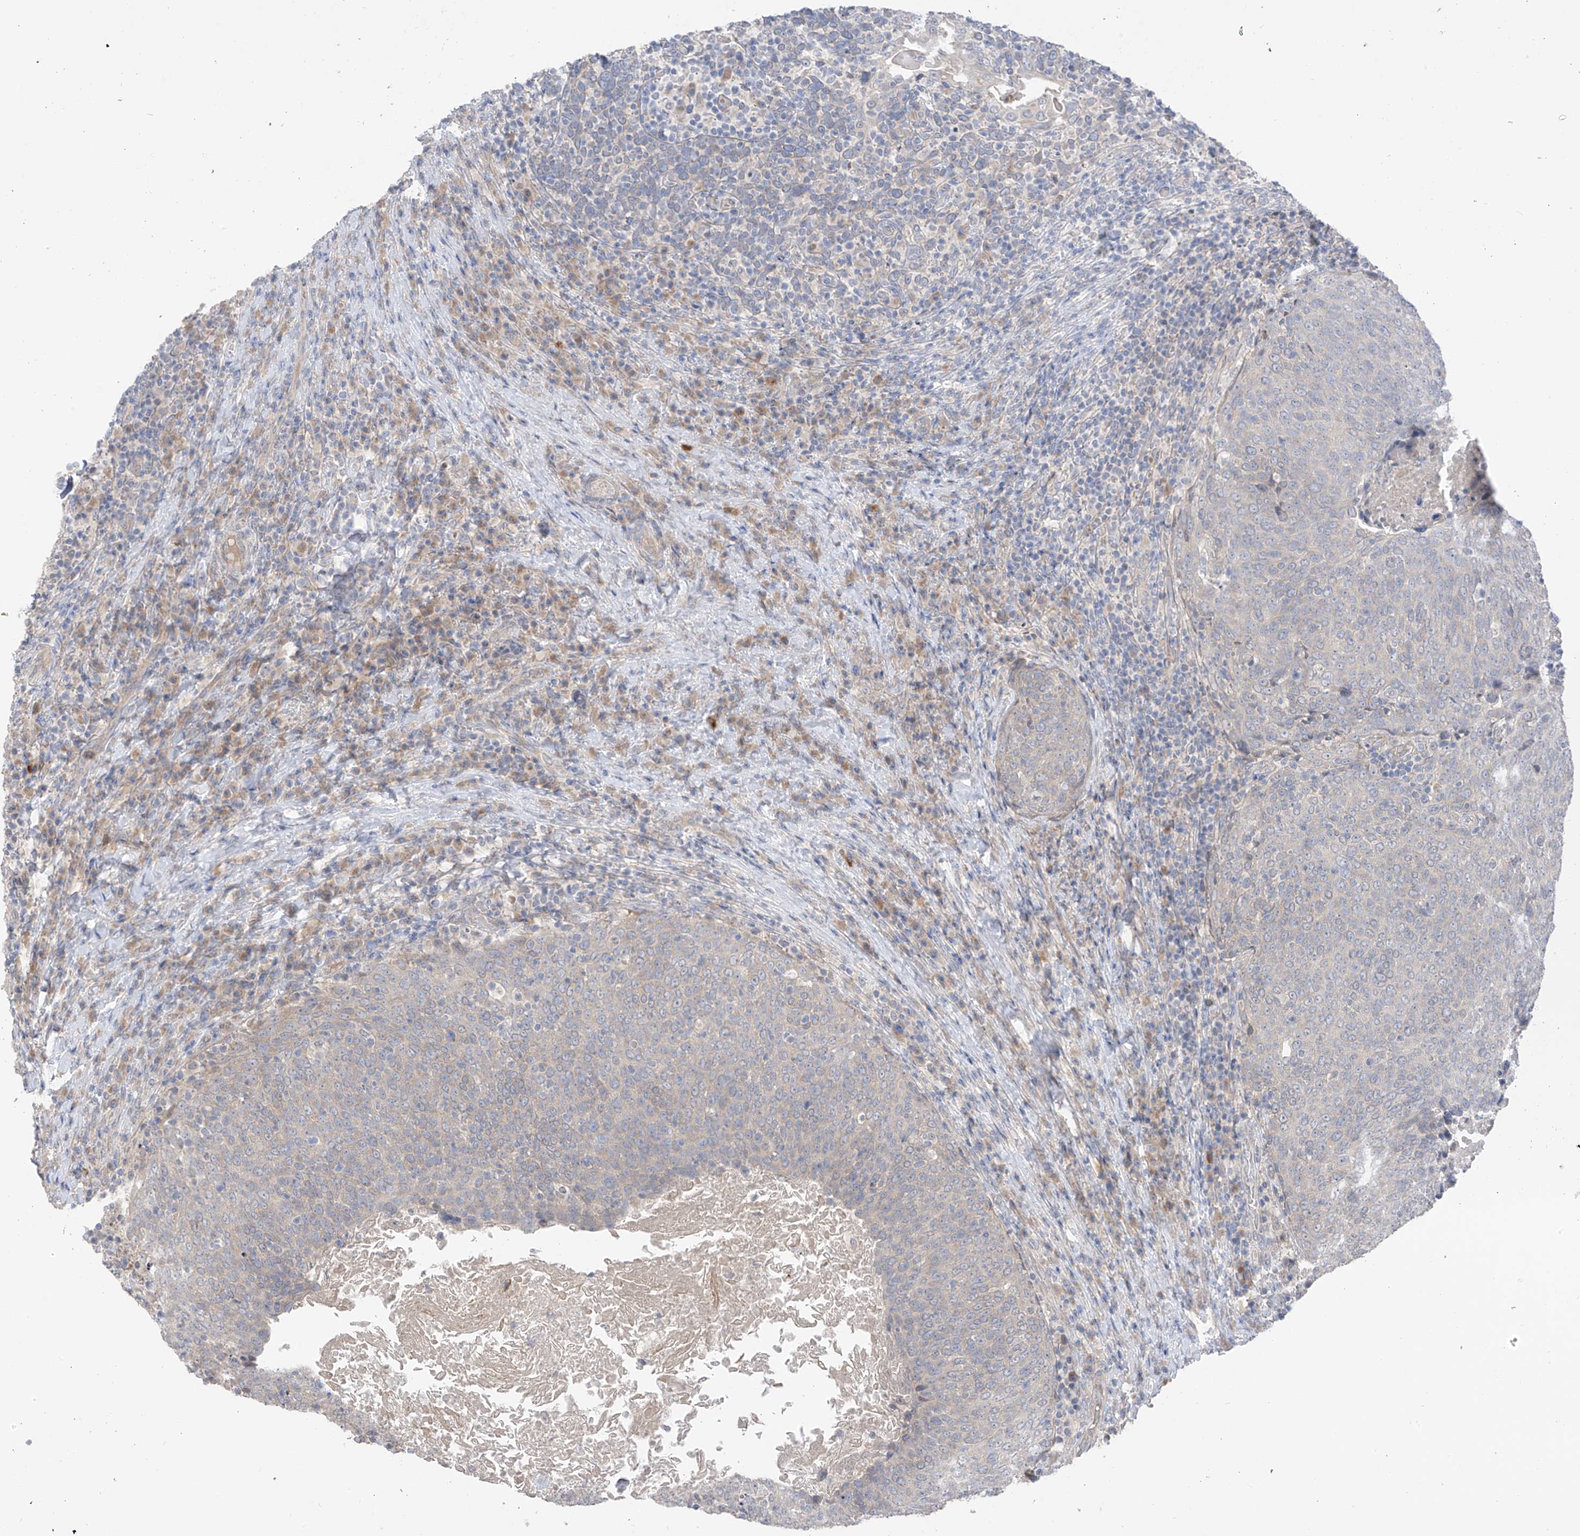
{"staining": {"intensity": "weak", "quantity": "25%-75%", "location": "cytoplasmic/membranous"}, "tissue": "head and neck cancer", "cell_type": "Tumor cells", "image_type": "cancer", "snomed": [{"axis": "morphology", "description": "Squamous cell carcinoma, NOS"}, {"axis": "morphology", "description": "Squamous cell carcinoma, metastatic, NOS"}, {"axis": "topography", "description": "Lymph node"}, {"axis": "topography", "description": "Head-Neck"}], "caption": "Protein staining displays weak cytoplasmic/membranous staining in approximately 25%-75% of tumor cells in head and neck cancer (squamous cell carcinoma).", "gene": "NALCN", "patient": {"sex": "male", "age": 62}}